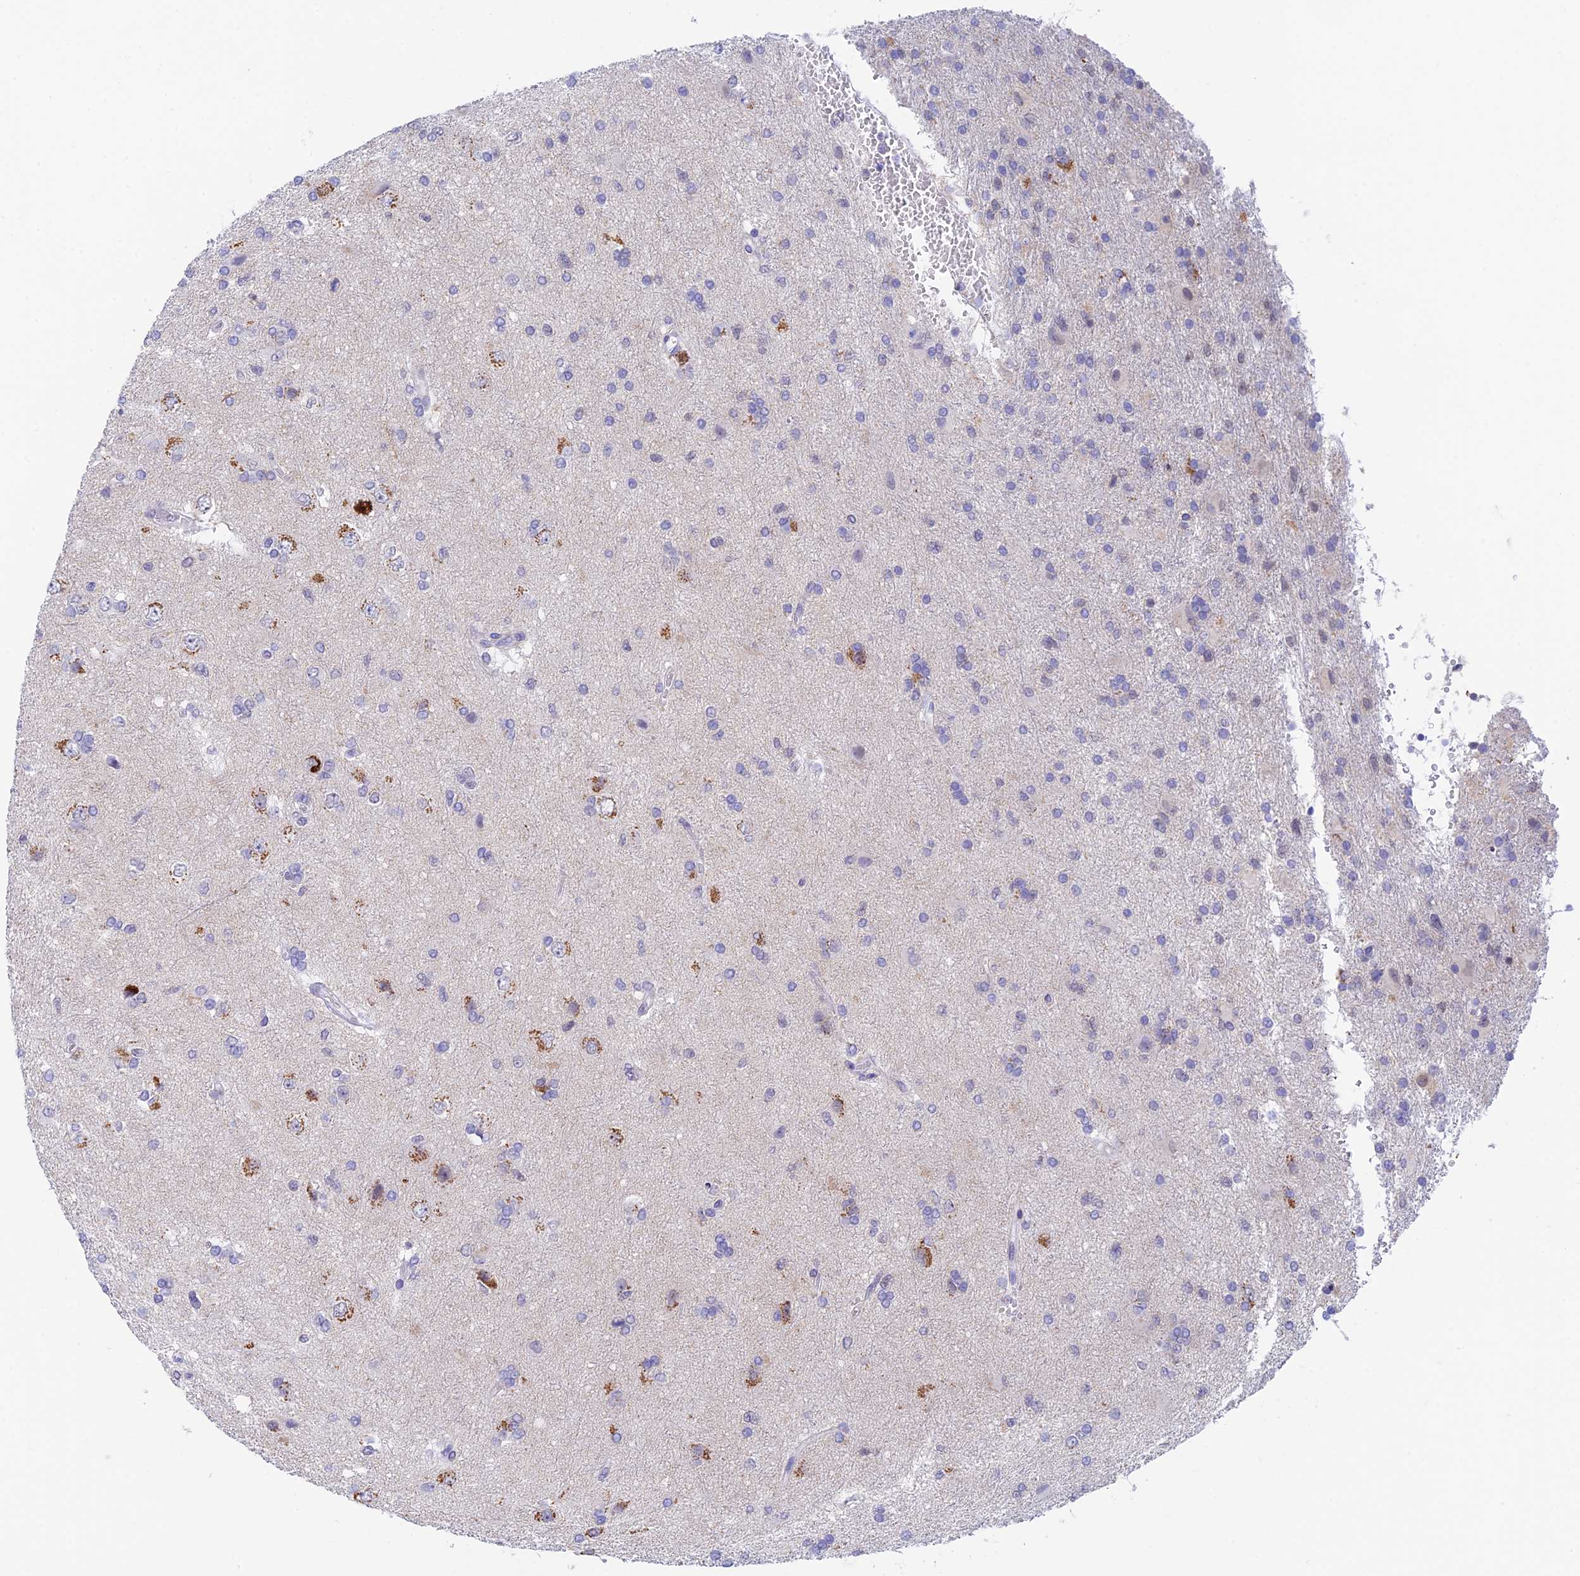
{"staining": {"intensity": "negative", "quantity": "none", "location": "none"}, "tissue": "glioma", "cell_type": "Tumor cells", "image_type": "cancer", "snomed": [{"axis": "morphology", "description": "Glioma, malignant, High grade"}, {"axis": "topography", "description": "Brain"}], "caption": "This is an IHC histopathology image of human glioma. There is no positivity in tumor cells.", "gene": "REXO5", "patient": {"sex": "male", "age": 56}}